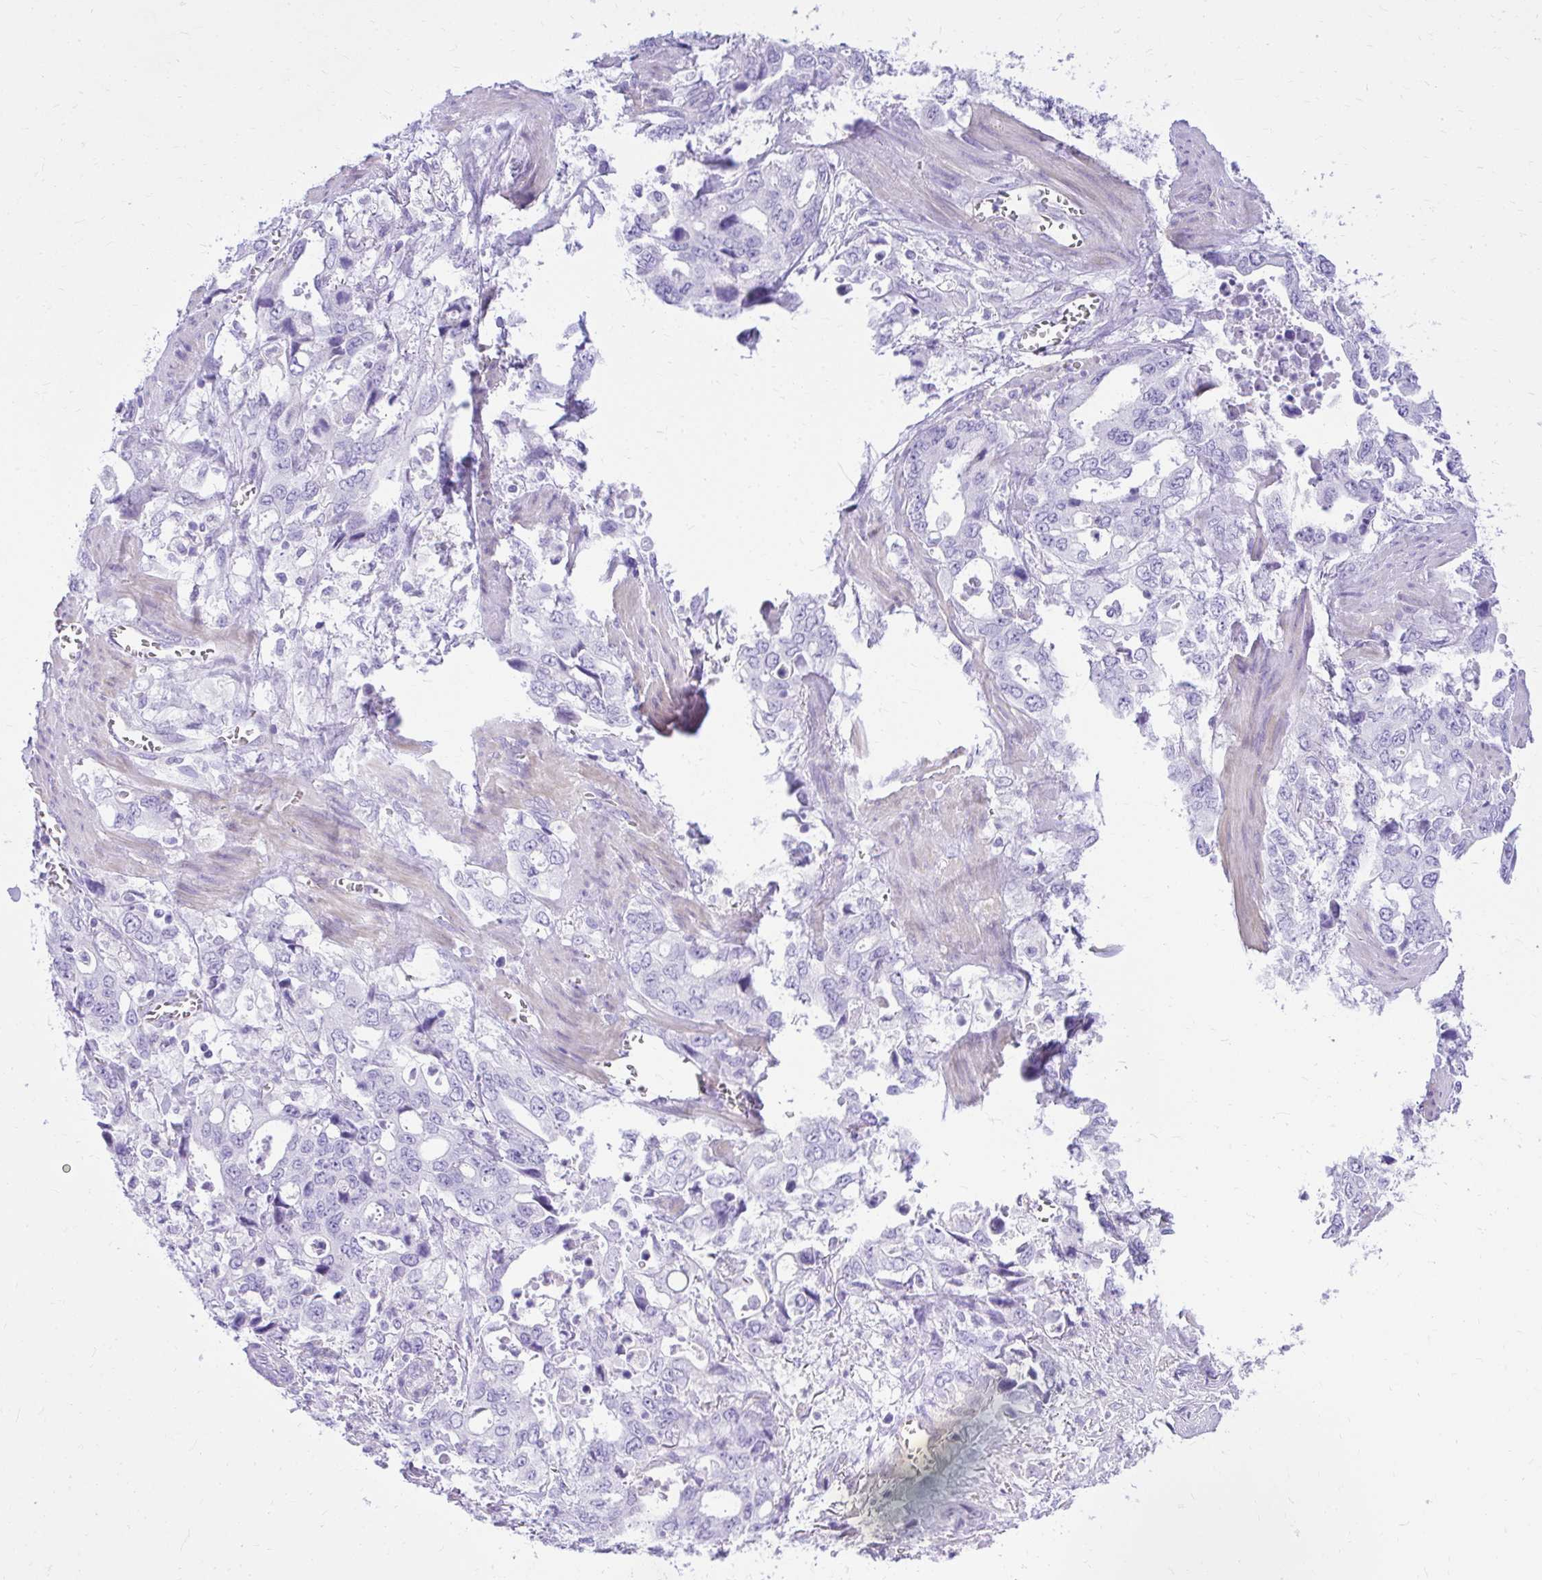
{"staining": {"intensity": "negative", "quantity": "none", "location": "none"}, "tissue": "stomach cancer", "cell_type": "Tumor cells", "image_type": "cancer", "snomed": [{"axis": "morphology", "description": "Adenocarcinoma, NOS"}, {"axis": "topography", "description": "Stomach, upper"}], "caption": "This photomicrograph is of adenocarcinoma (stomach) stained with immunohistochemistry (IHC) to label a protein in brown with the nuclei are counter-stained blue. There is no expression in tumor cells.", "gene": "PELI3", "patient": {"sex": "male", "age": 74}}